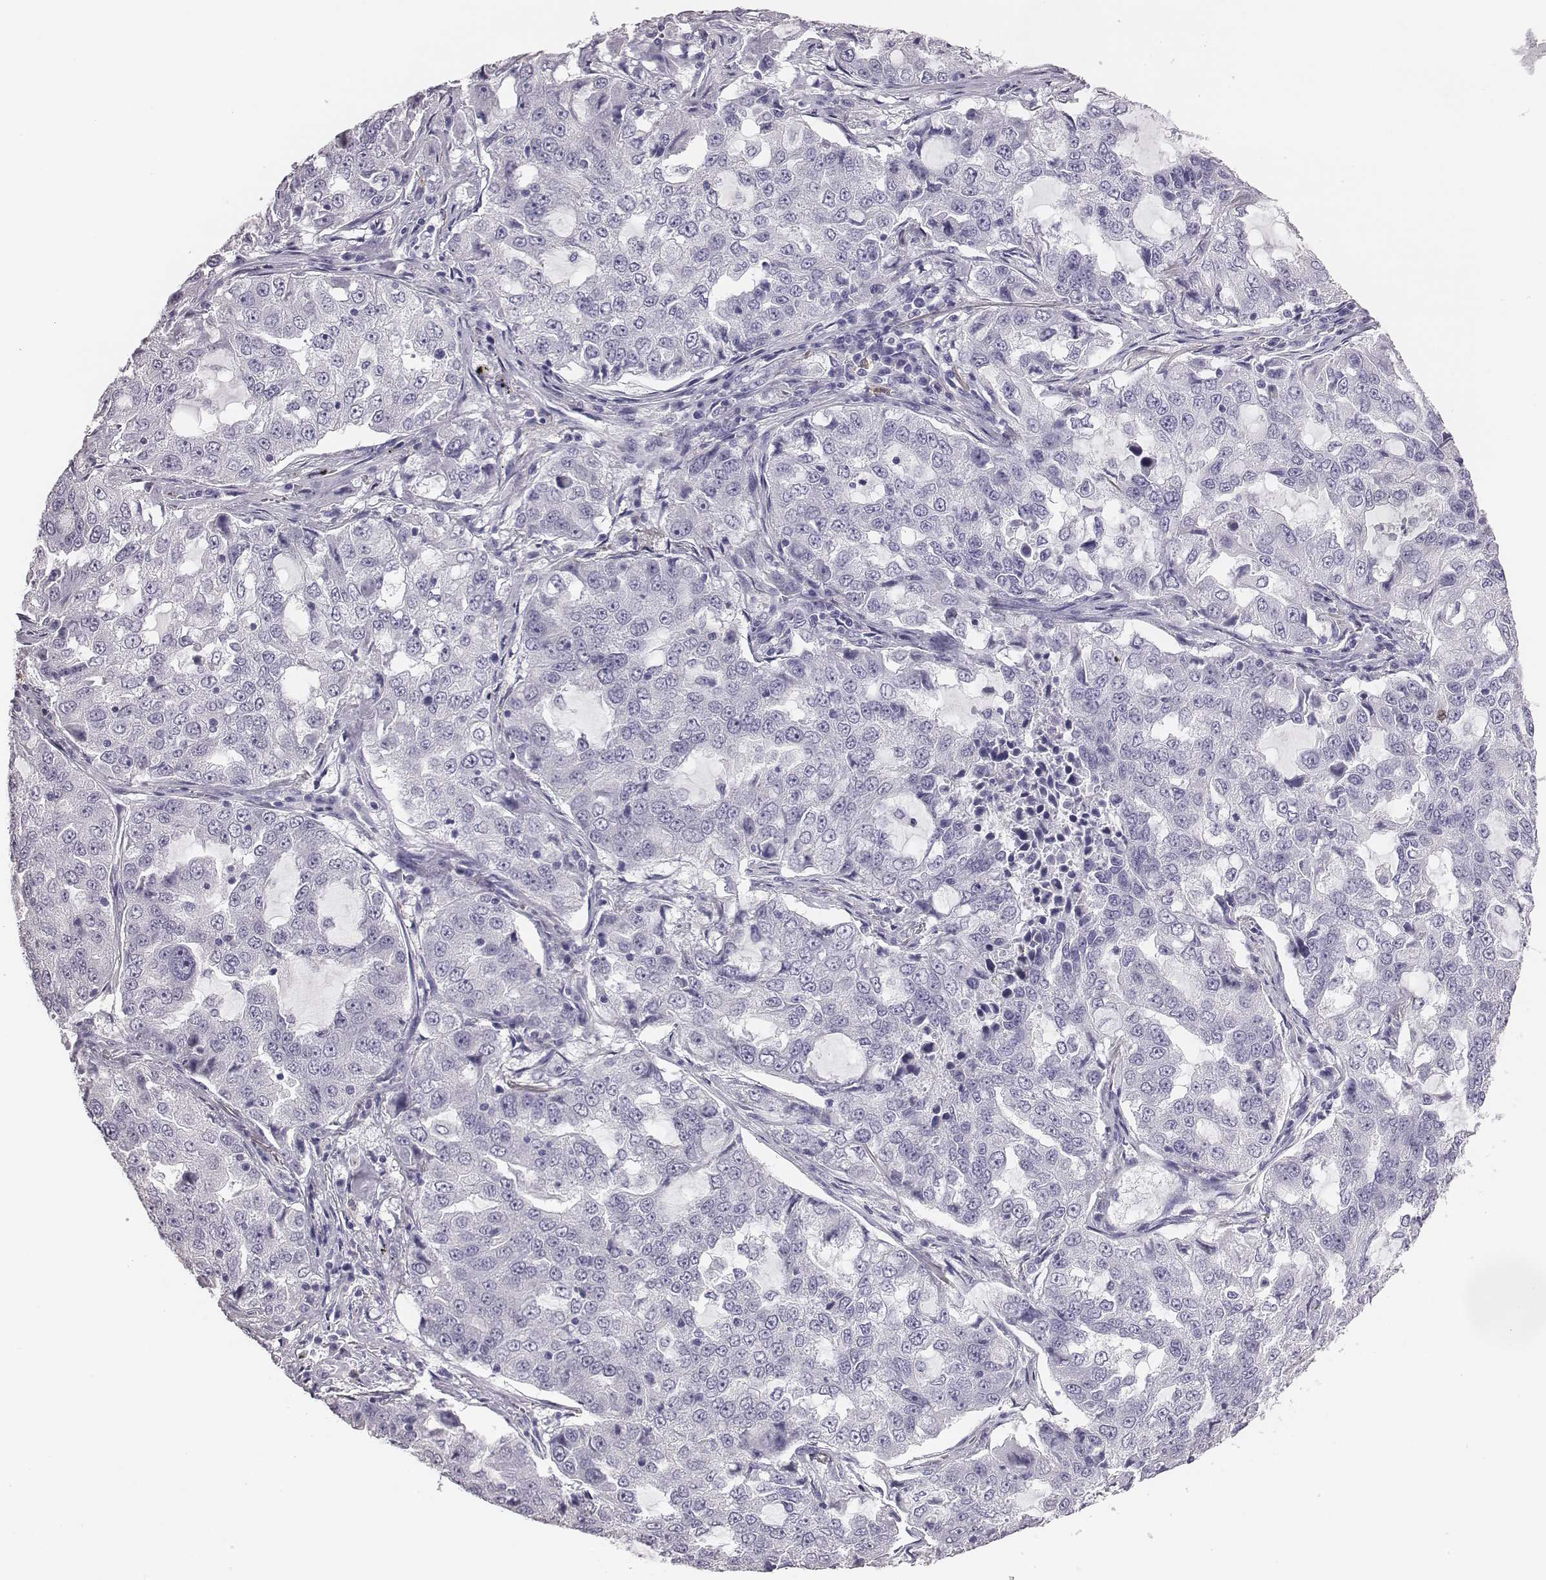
{"staining": {"intensity": "negative", "quantity": "none", "location": "none"}, "tissue": "lung cancer", "cell_type": "Tumor cells", "image_type": "cancer", "snomed": [{"axis": "morphology", "description": "Adenocarcinoma, NOS"}, {"axis": "topography", "description": "Lung"}], "caption": "IHC histopathology image of neoplastic tissue: lung cancer (adenocarcinoma) stained with DAB reveals no significant protein expression in tumor cells.", "gene": "ACOD1", "patient": {"sex": "female", "age": 61}}